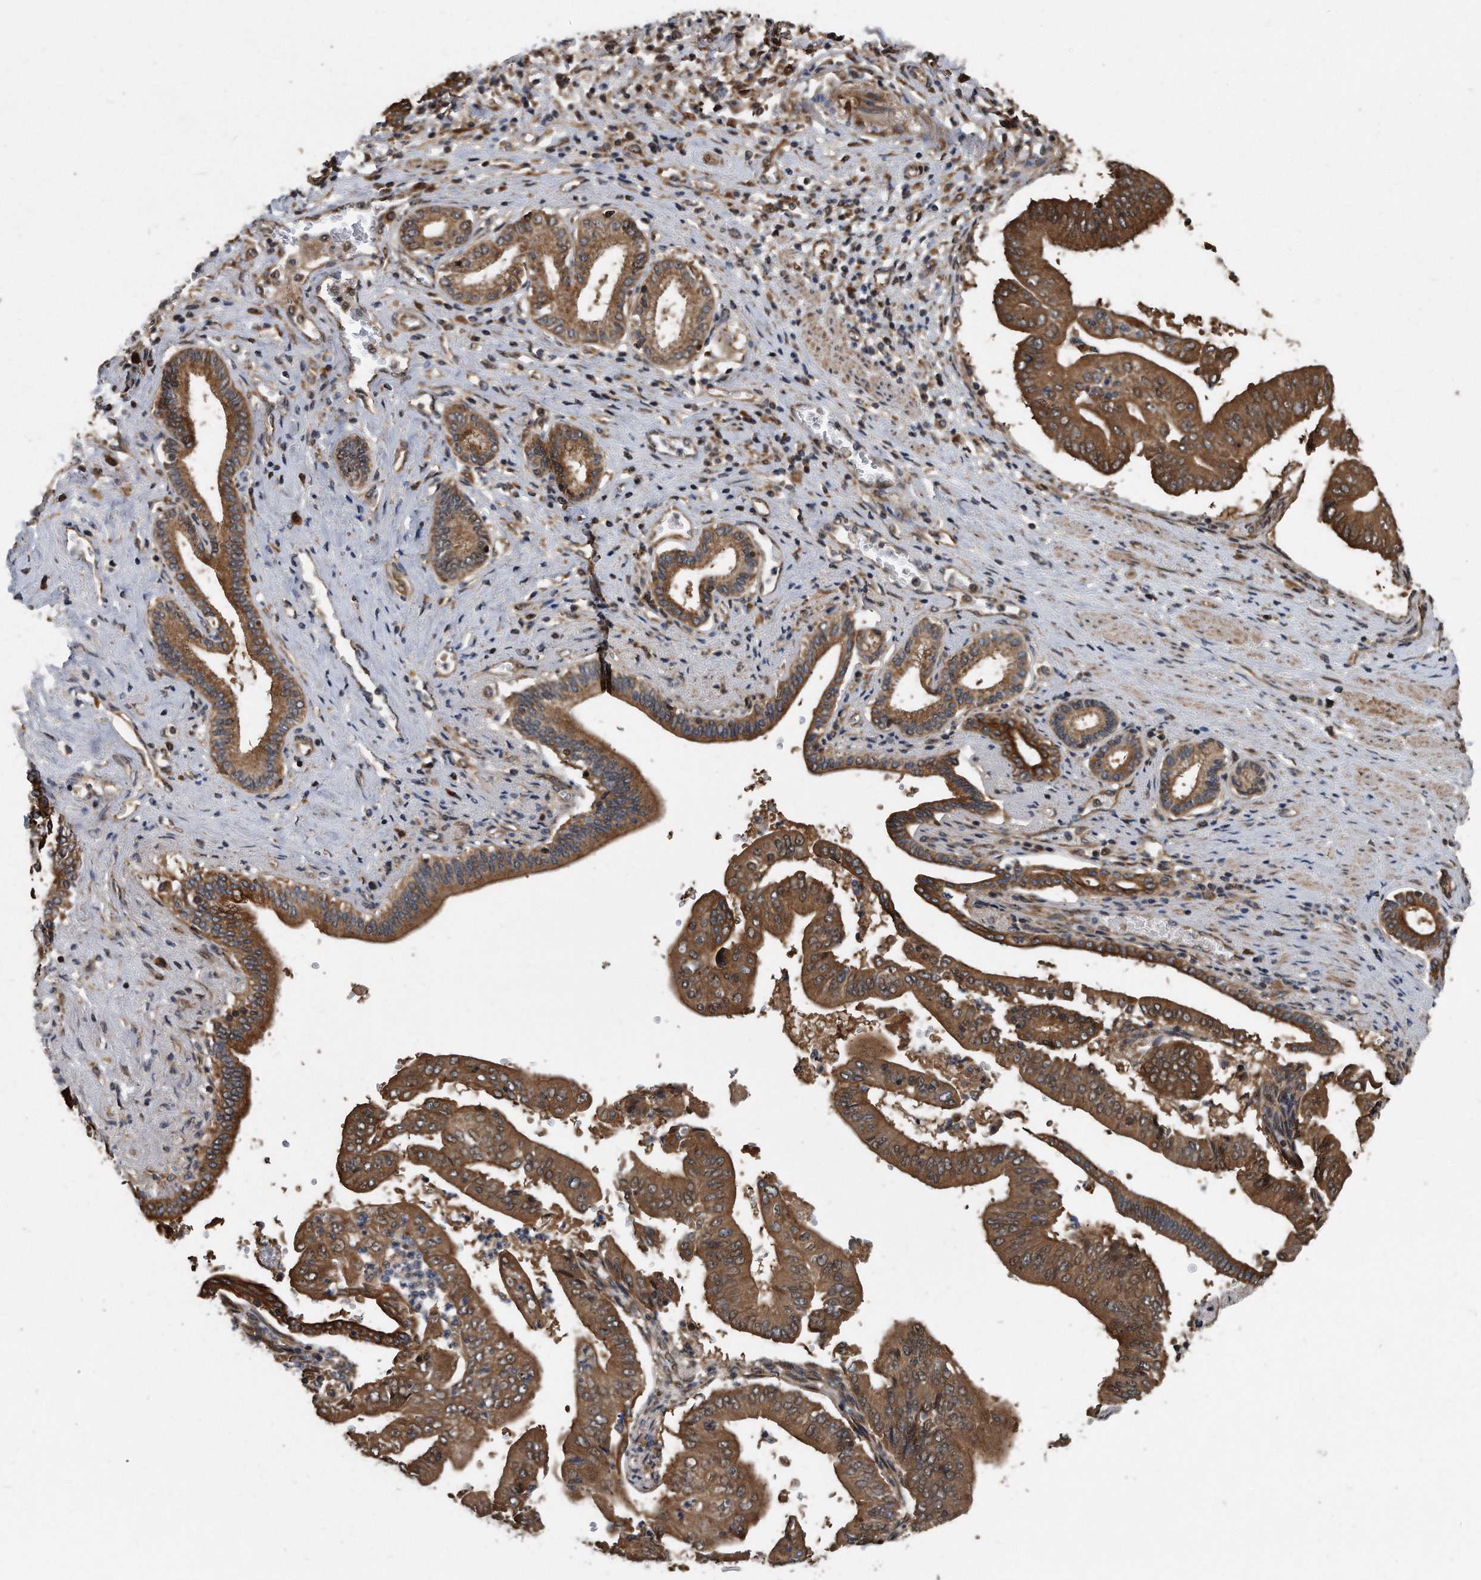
{"staining": {"intensity": "moderate", "quantity": ">75%", "location": "cytoplasmic/membranous"}, "tissue": "pancreatic cancer", "cell_type": "Tumor cells", "image_type": "cancer", "snomed": [{"axis": "morphology", "description": "Adenocarcinoma, NOS"}, {"axis": "topography", "description": "Pancreas"}], "caption": "The immunohistochemical stain labels moderate cytoplasmic/membranous positivity in tumor cells of pancreatic cancer tissue.", "gene": "FAM136A", "patient": {"sex": "female", "age": 77}}